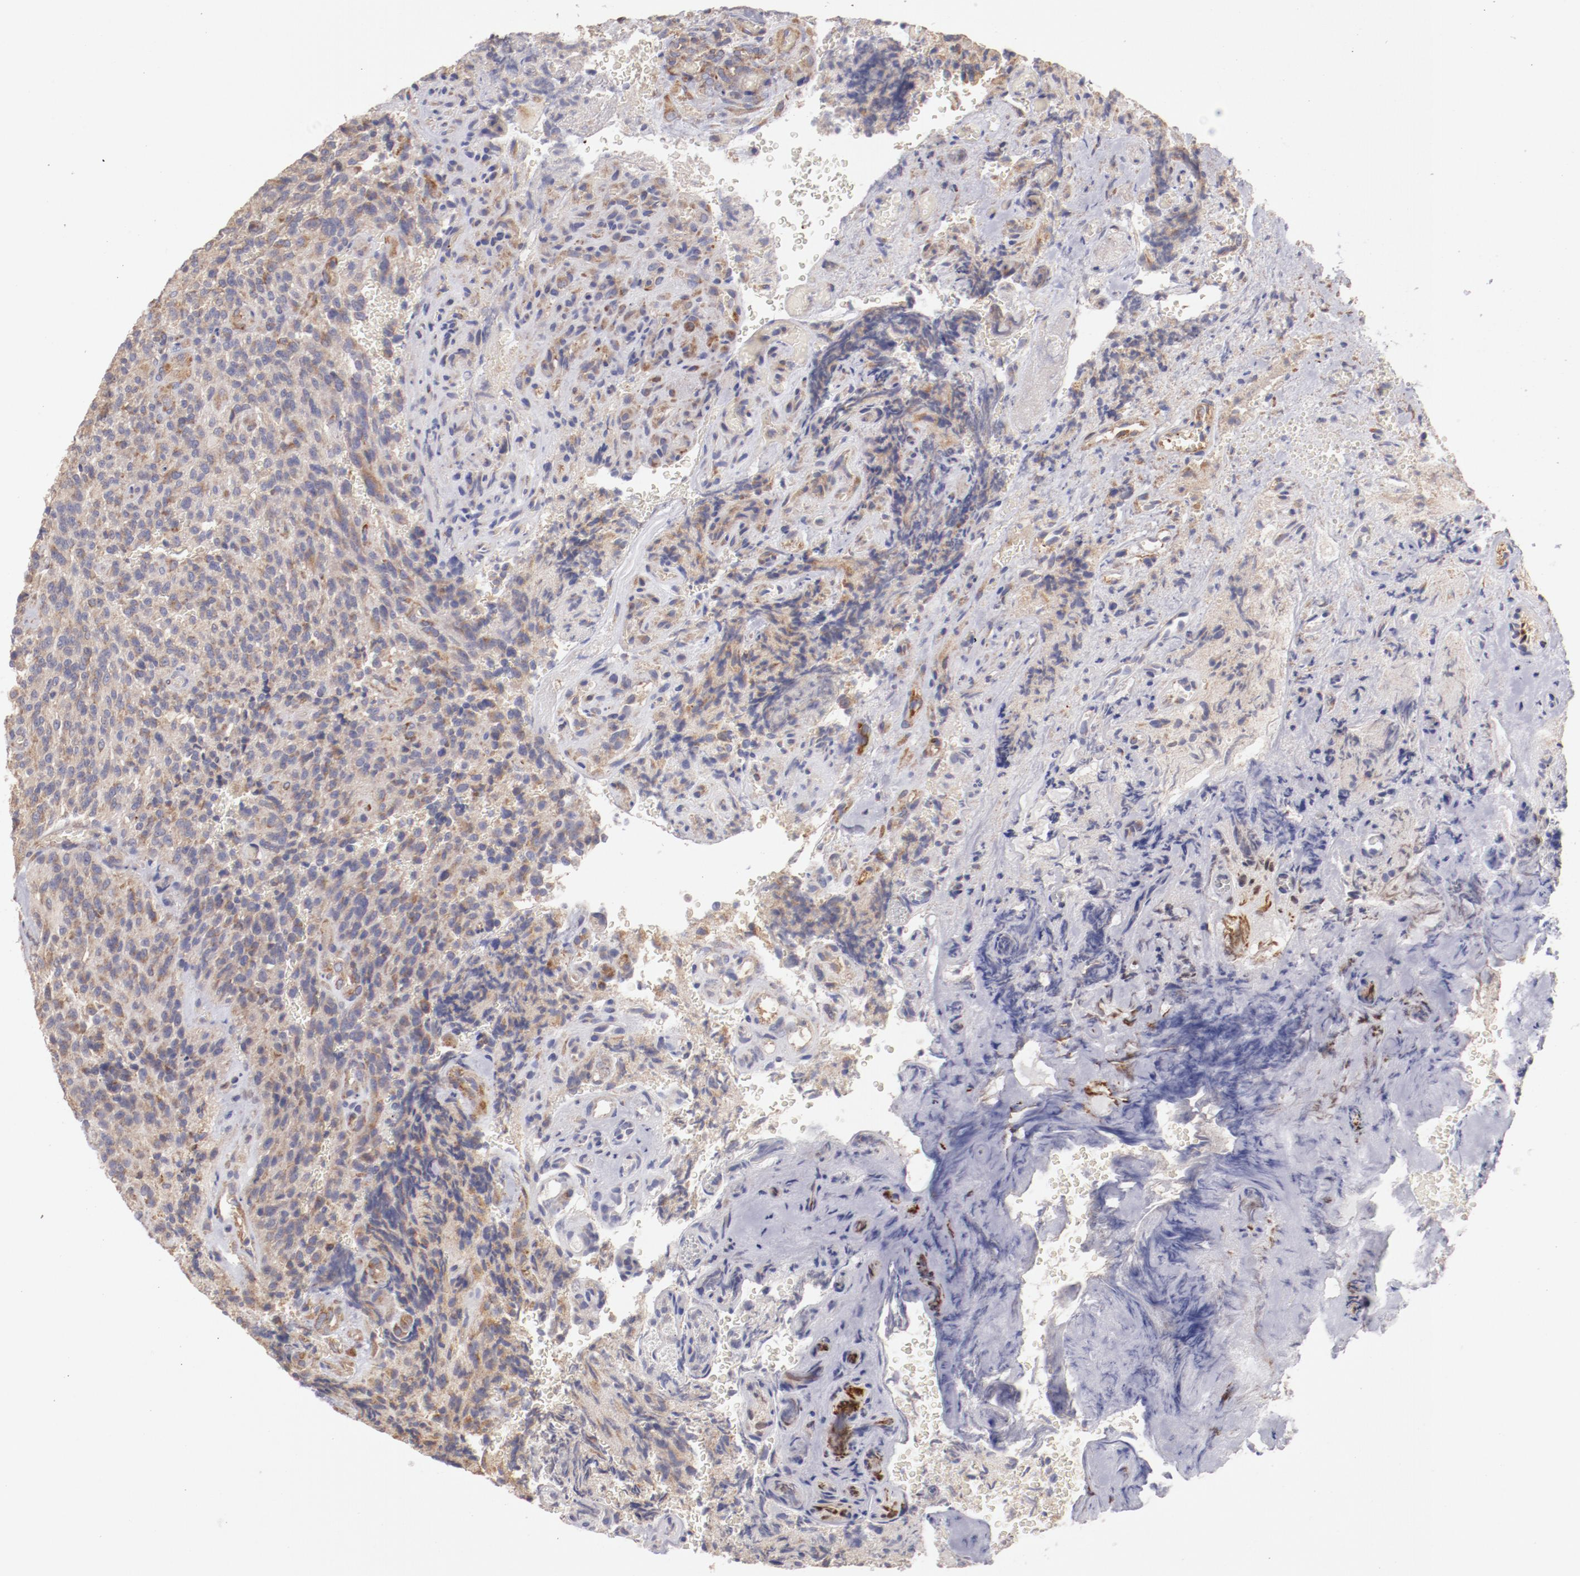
{"staining": {"intensity": "weak", "quantity": ">75%", "location": "cytoplasmic/membranous"}, "tissue": "glioma", "cell_type": "Tumor cells", "image_type": "cancer", "snomed": [{"axis": "morphology", "description": "Normal tissue, NOS"}, {"axis": "morphology", "description": "Glioma, malignant, High grade"}, {"axis": "topography", "description": "Cerebral cortex"}], "caption": "Brown immunohistochemical staining in human glioma displays weak cytoplasmic/membranous expression in approximately >75% of tumor cells.", "gene": "ENTPD5", "patient": {"sex": "male", "age": 56}}